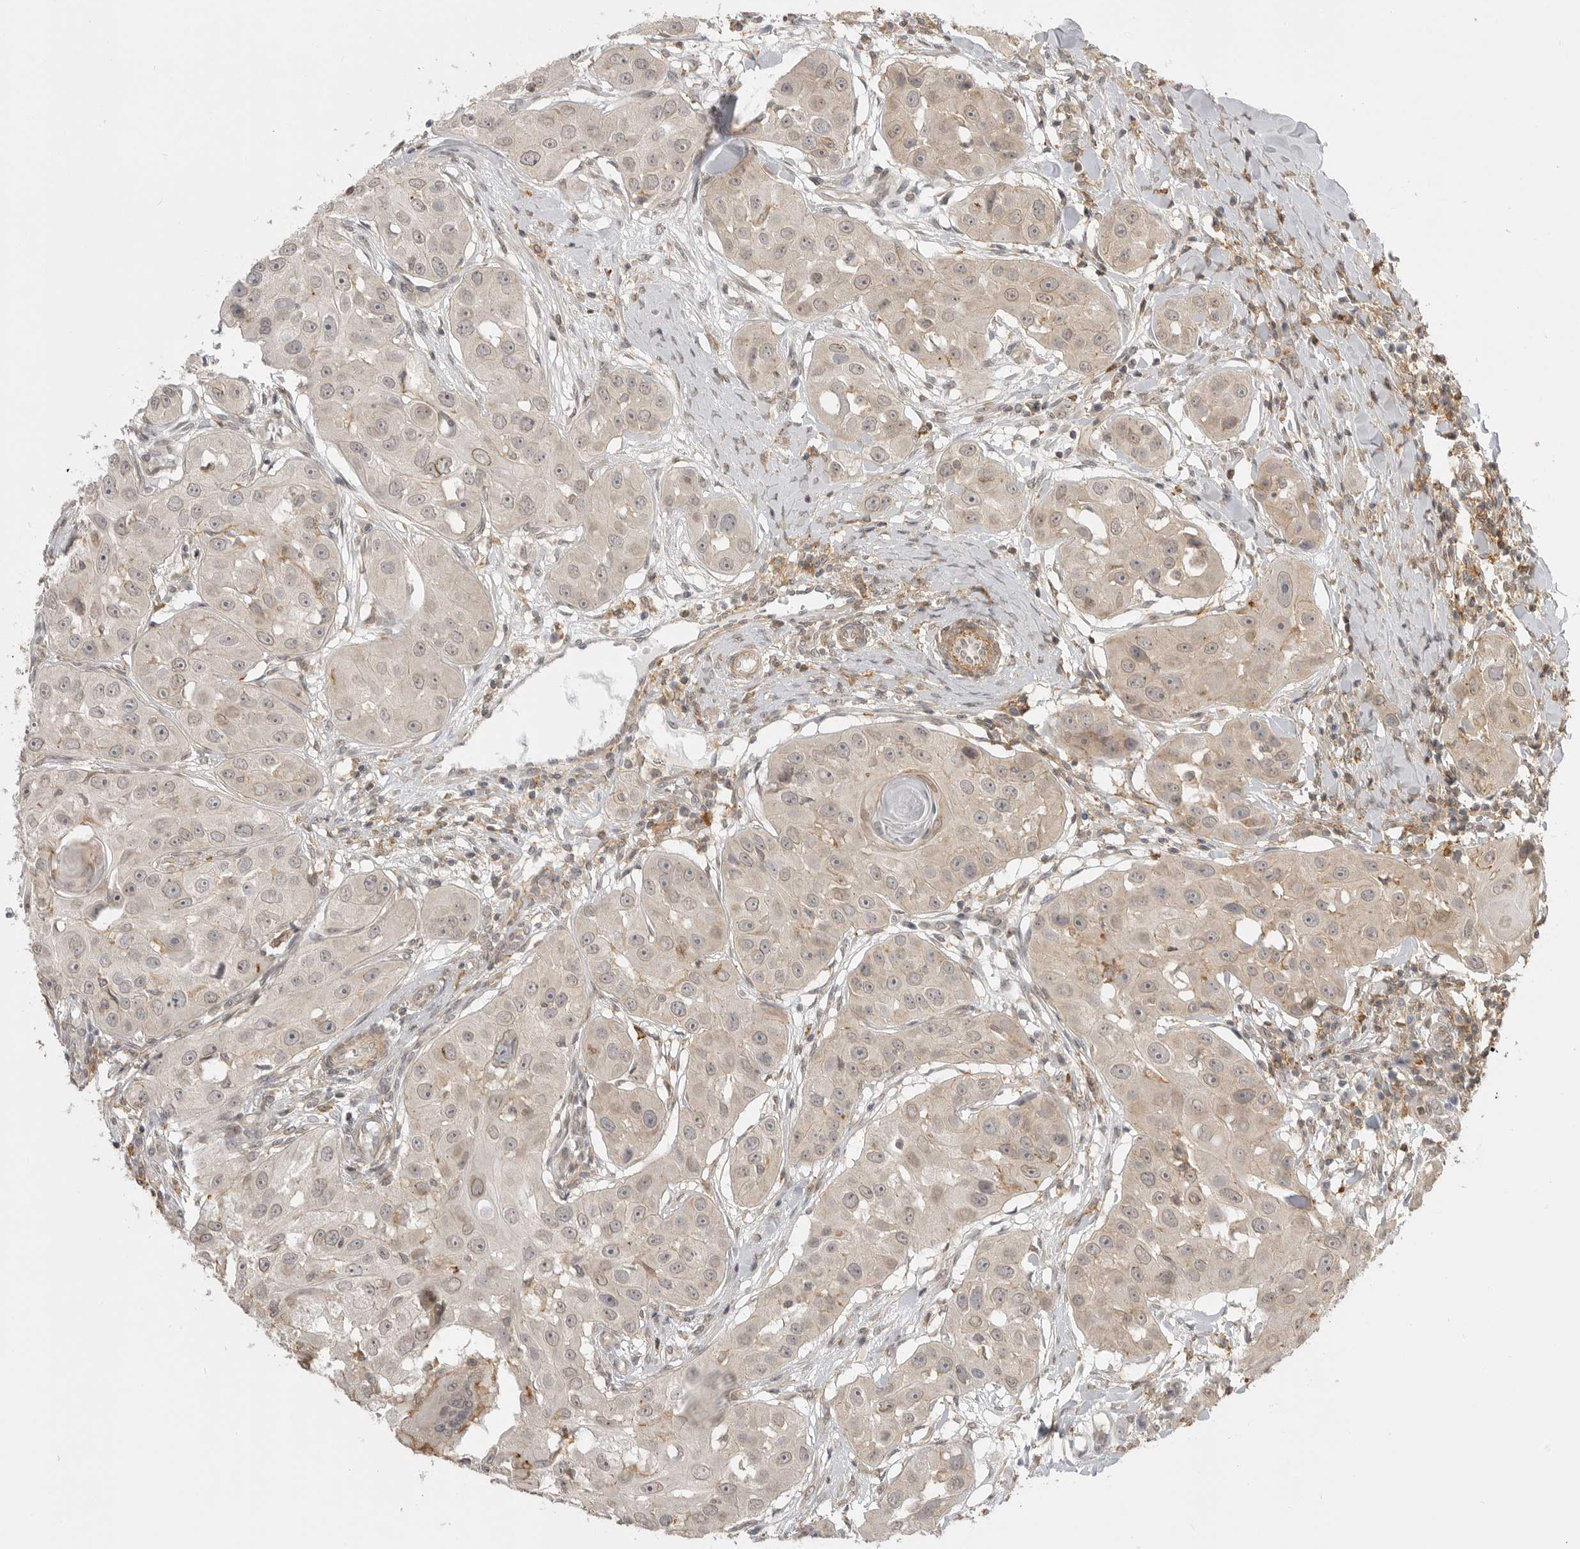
{"staining": {"intensity": "weak", "quantity": "25%-75%", "location": "cytoplasmic/membranous"}, "tissue": "head and neck cancer", "cell_type": "Tumor cells", "image_type": "cancer", "snomed": [{"axis": "morphology", "description": "Normal tissue, NOS"}, {"axis": "morphology", "description": "Squamous cell carcinoma, NOS"}, {"axis": "topography", "description": "Skeletal muscle"}, {"axis": "topography", "description": "Head-Neck"}], "caption": "Head and neck cancer stained with a protein marker reveals weak staining in tumor cells.", "gene": "GPC2", "patient": {"sex": "male", "age": 51}}